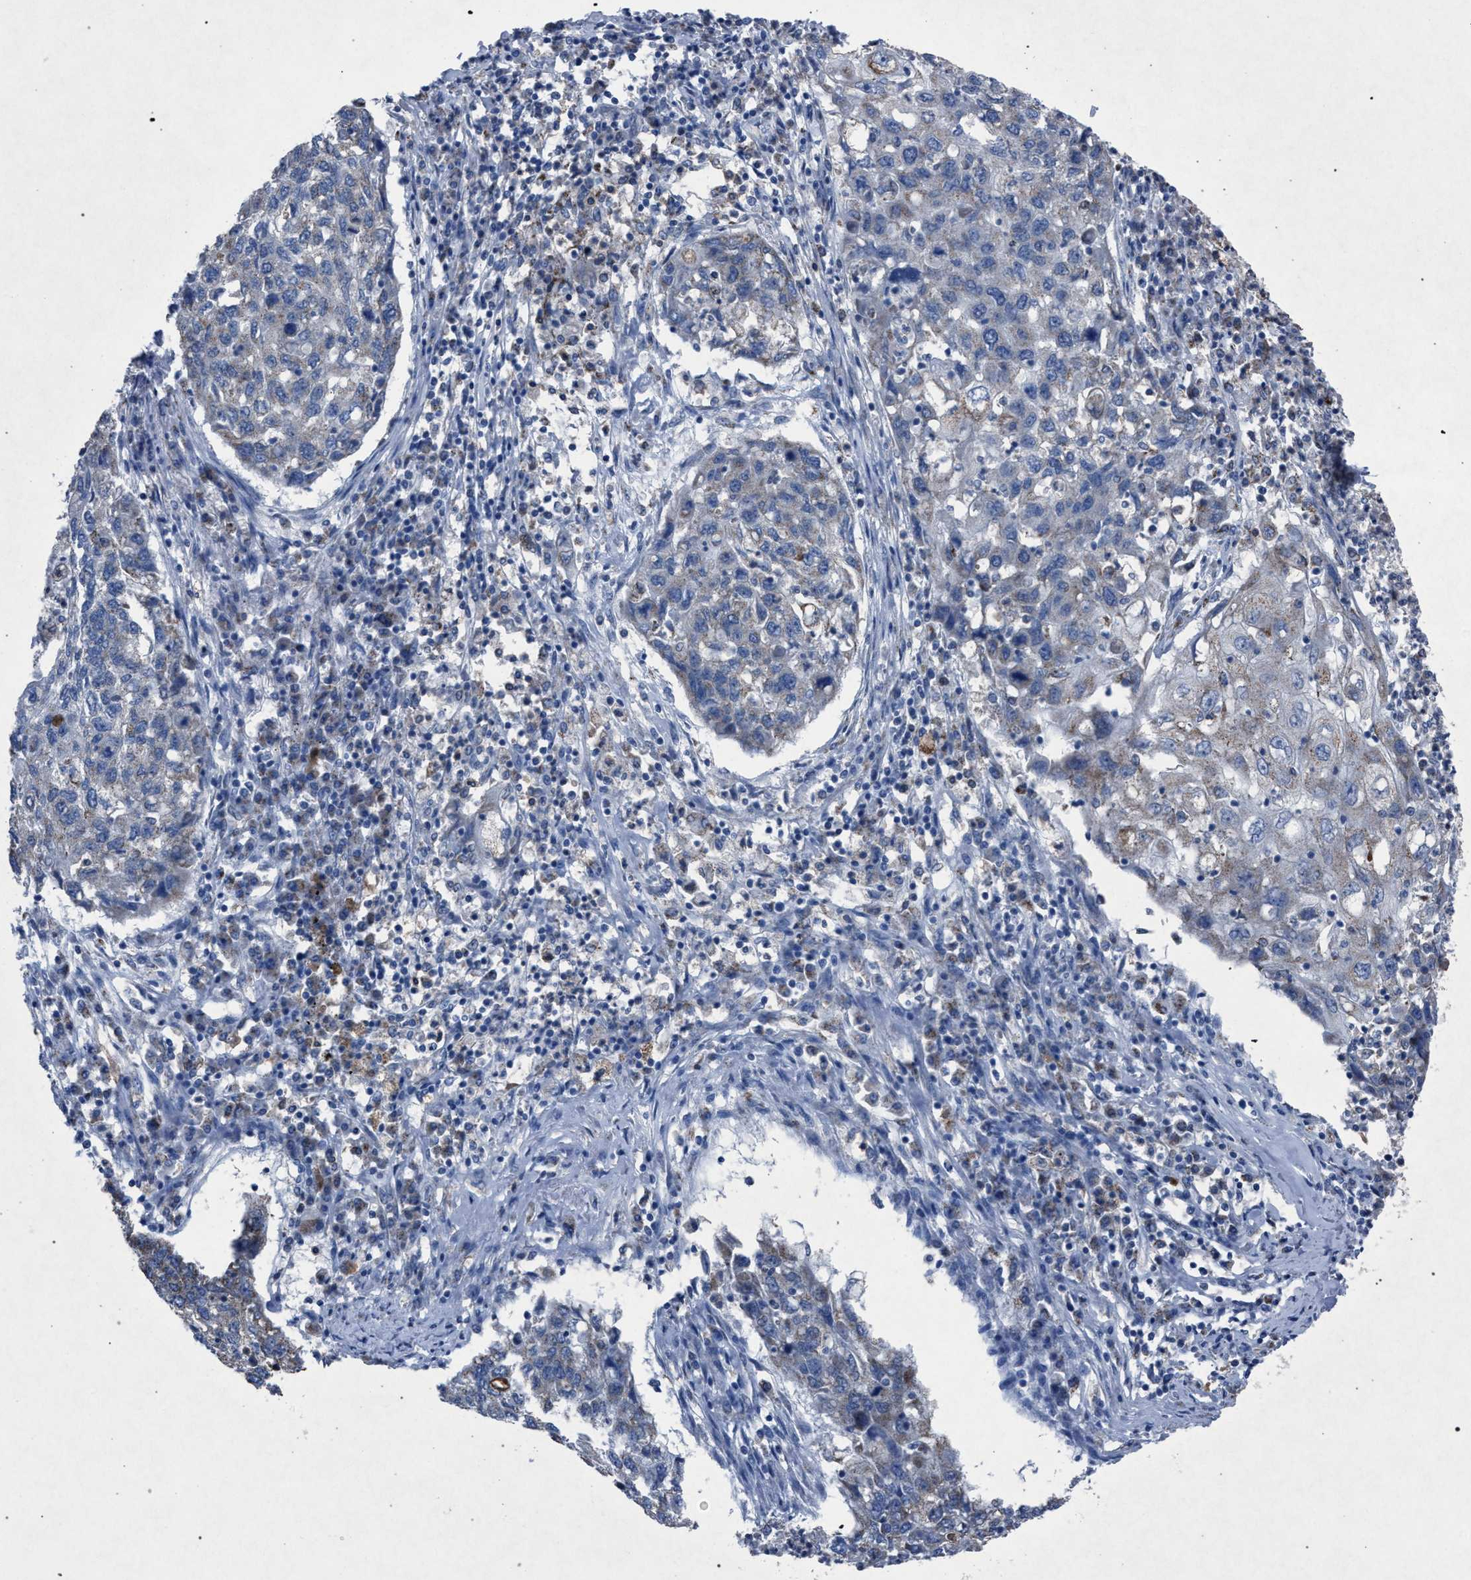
{"staining": {"intensity": "weak", "quantity": "<25%", "location": "cytoplasmic/membranous"}, "tissue": "lung cancer", "cell_type": "Tumor cells", "image_type": "cancer", "snomed": [{"axis": "morphology", "description": "Squamous cell carcinoma, NOS"}, {"axis": "topography", "description": "Lung"}], "caption": "Protein analysis of lung cancer shows no significant expression in tumor cells.", "gene": "HSD17B4", "patient": {"sex": "female", "age": 63}}